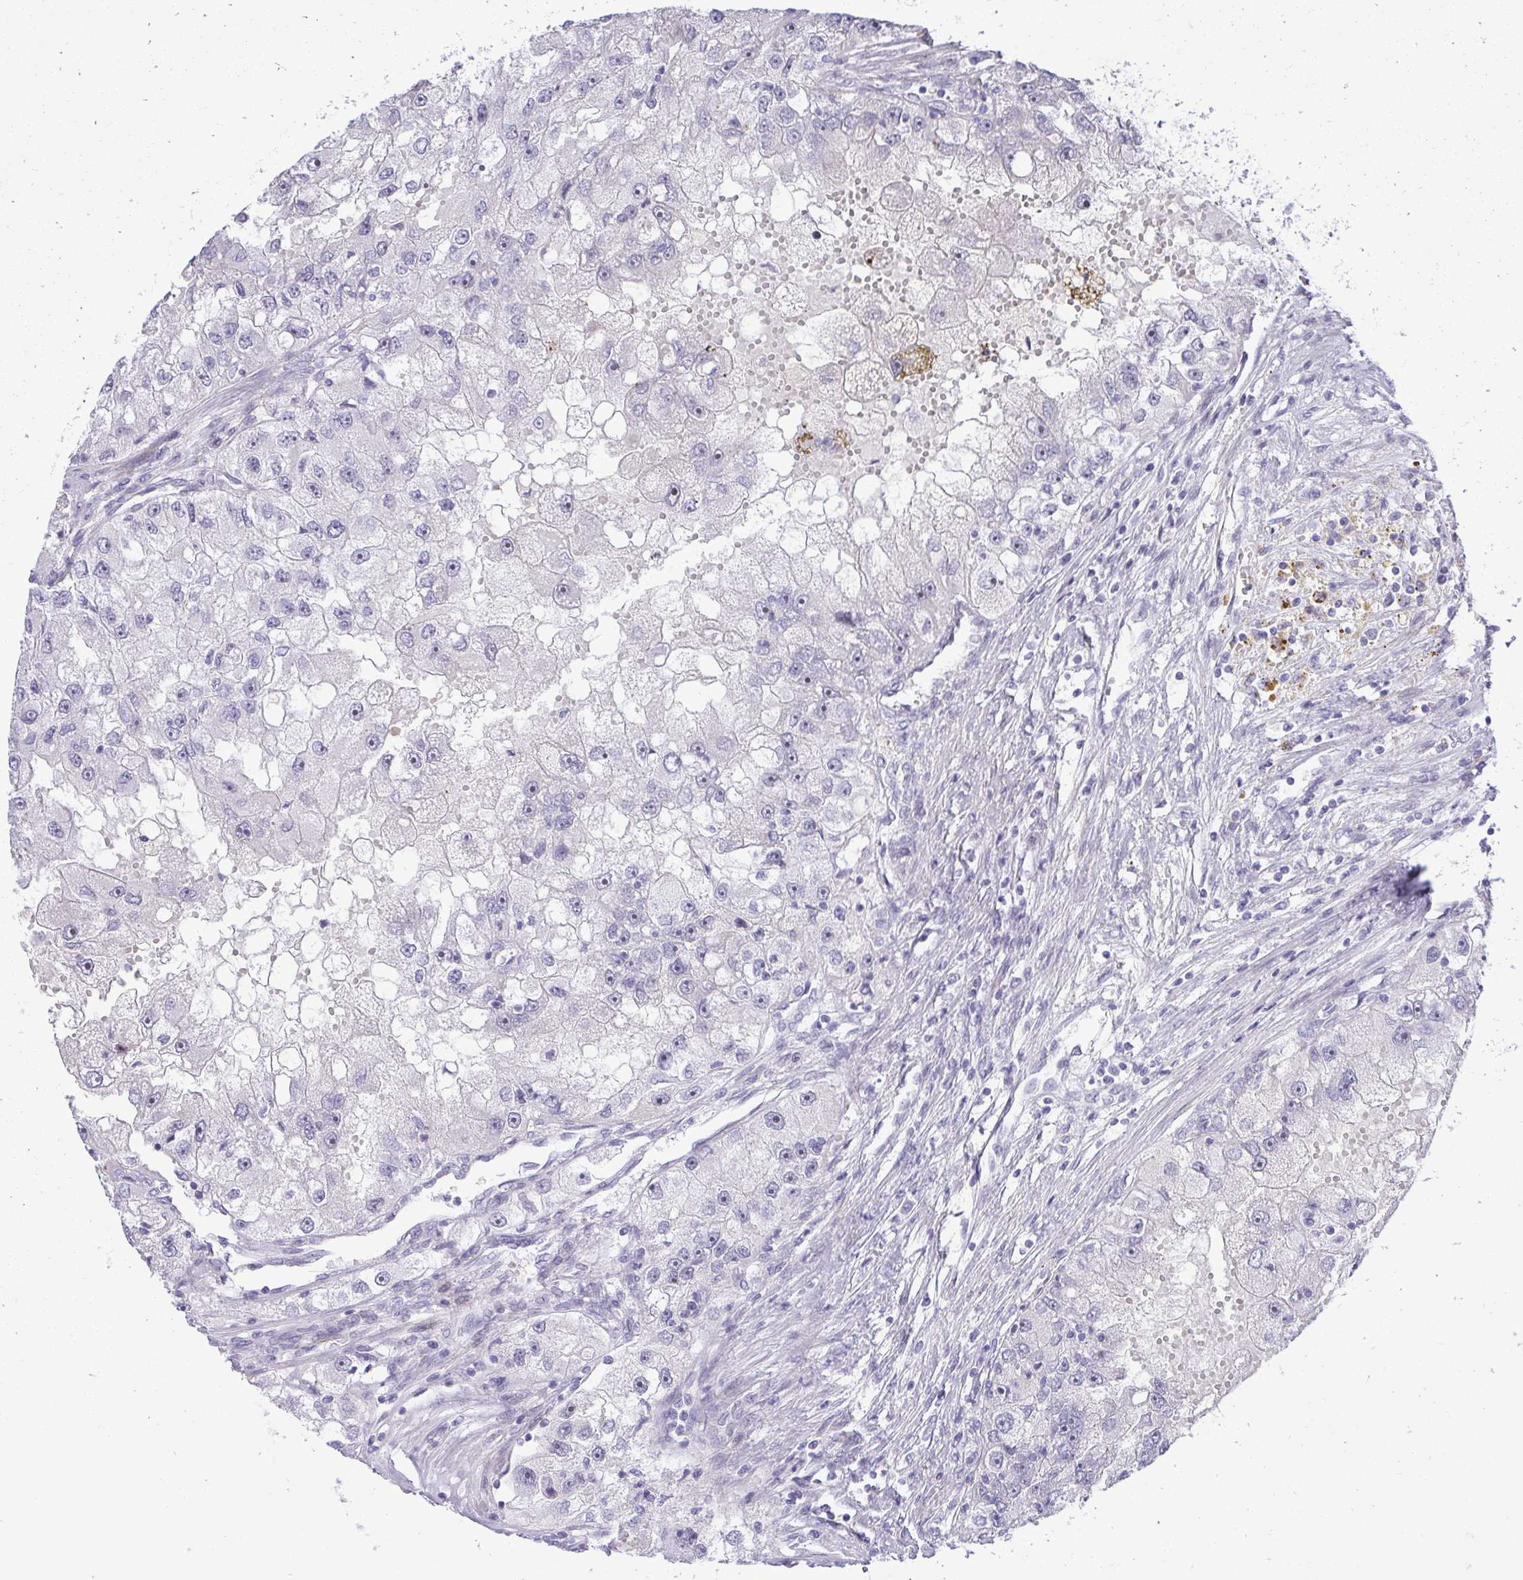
{"staining": {"intensity": "negative", "quantity": "none", "location": "none"}, "tissue": "renal cancer", "cell_type": "Tumor cells", "image_type": "cancer", "snomed": [{"axis": "morphology", "description": "Adenocarcinoma, NOS"}, {"axis": "topography", "description": "Kidney"}], "caption": "Adenocarcinoma (renal) was stained to show a protein in brown. There is no significant positivity in tumor cells. Nuclei are stained in blue.", "gene": "DLX4", "patient": {"sex": "male", "age": 63}}